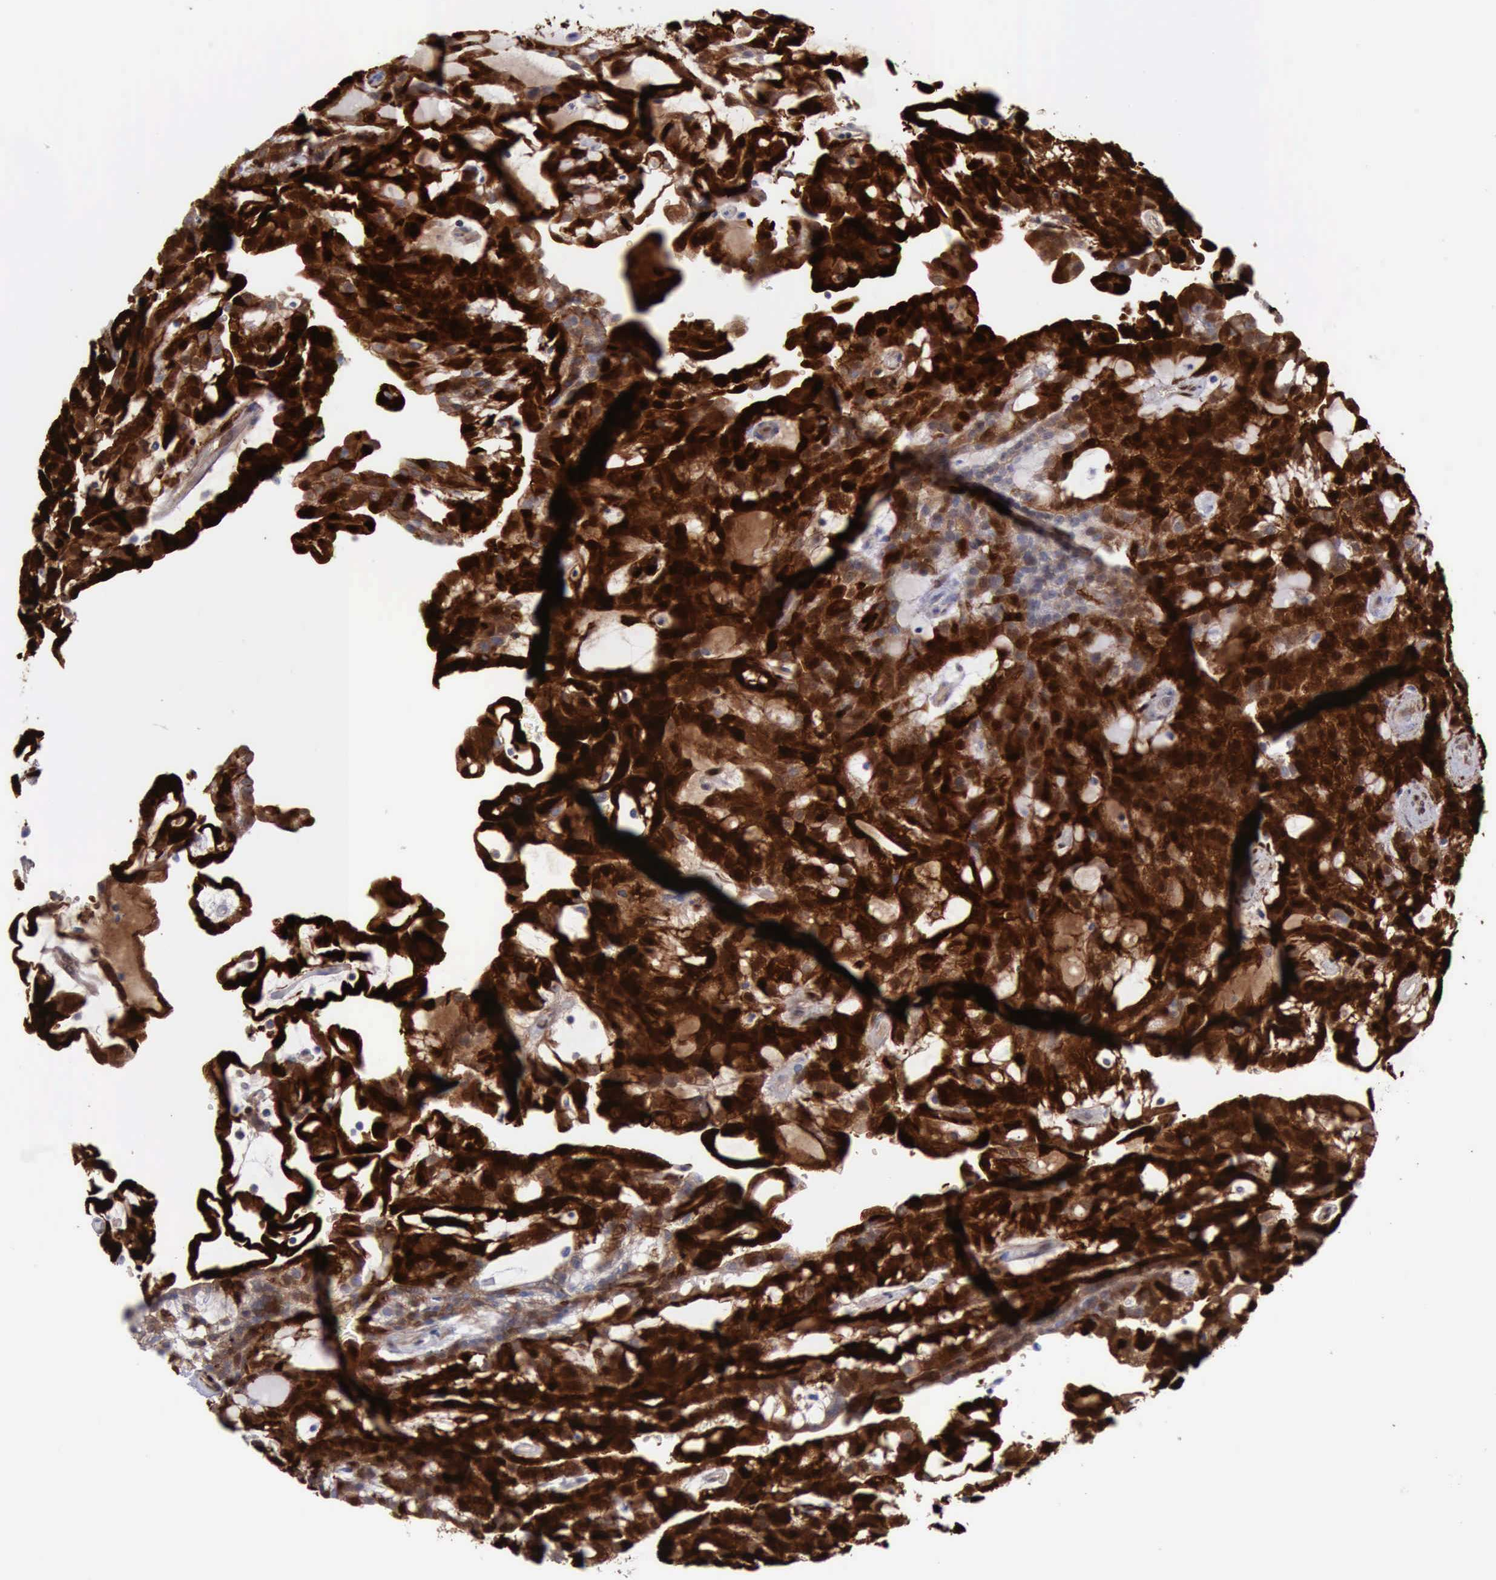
{"staining": {"intensity": "strong", "quantity": ">75%", "location": "cytoplasmic/membranous,nuclear"}, "tissue": "renal cancer", "cell_type": "Tumor cells", "image_type": "cancer", "snomed": [{"axis": "morphology", "description": "Adenocarcinoma, NOS"}, {"axis": "topography", "description": "Kidney"}], "caption": "Renal cancer (adenocarcinoma) stained with IHC reveals strong cytoplasmic/membranous and nuclear positivity in about >75% of tumor cells.", "gene": "FHL1", "patient": {"sex": "male", "age": 63}}